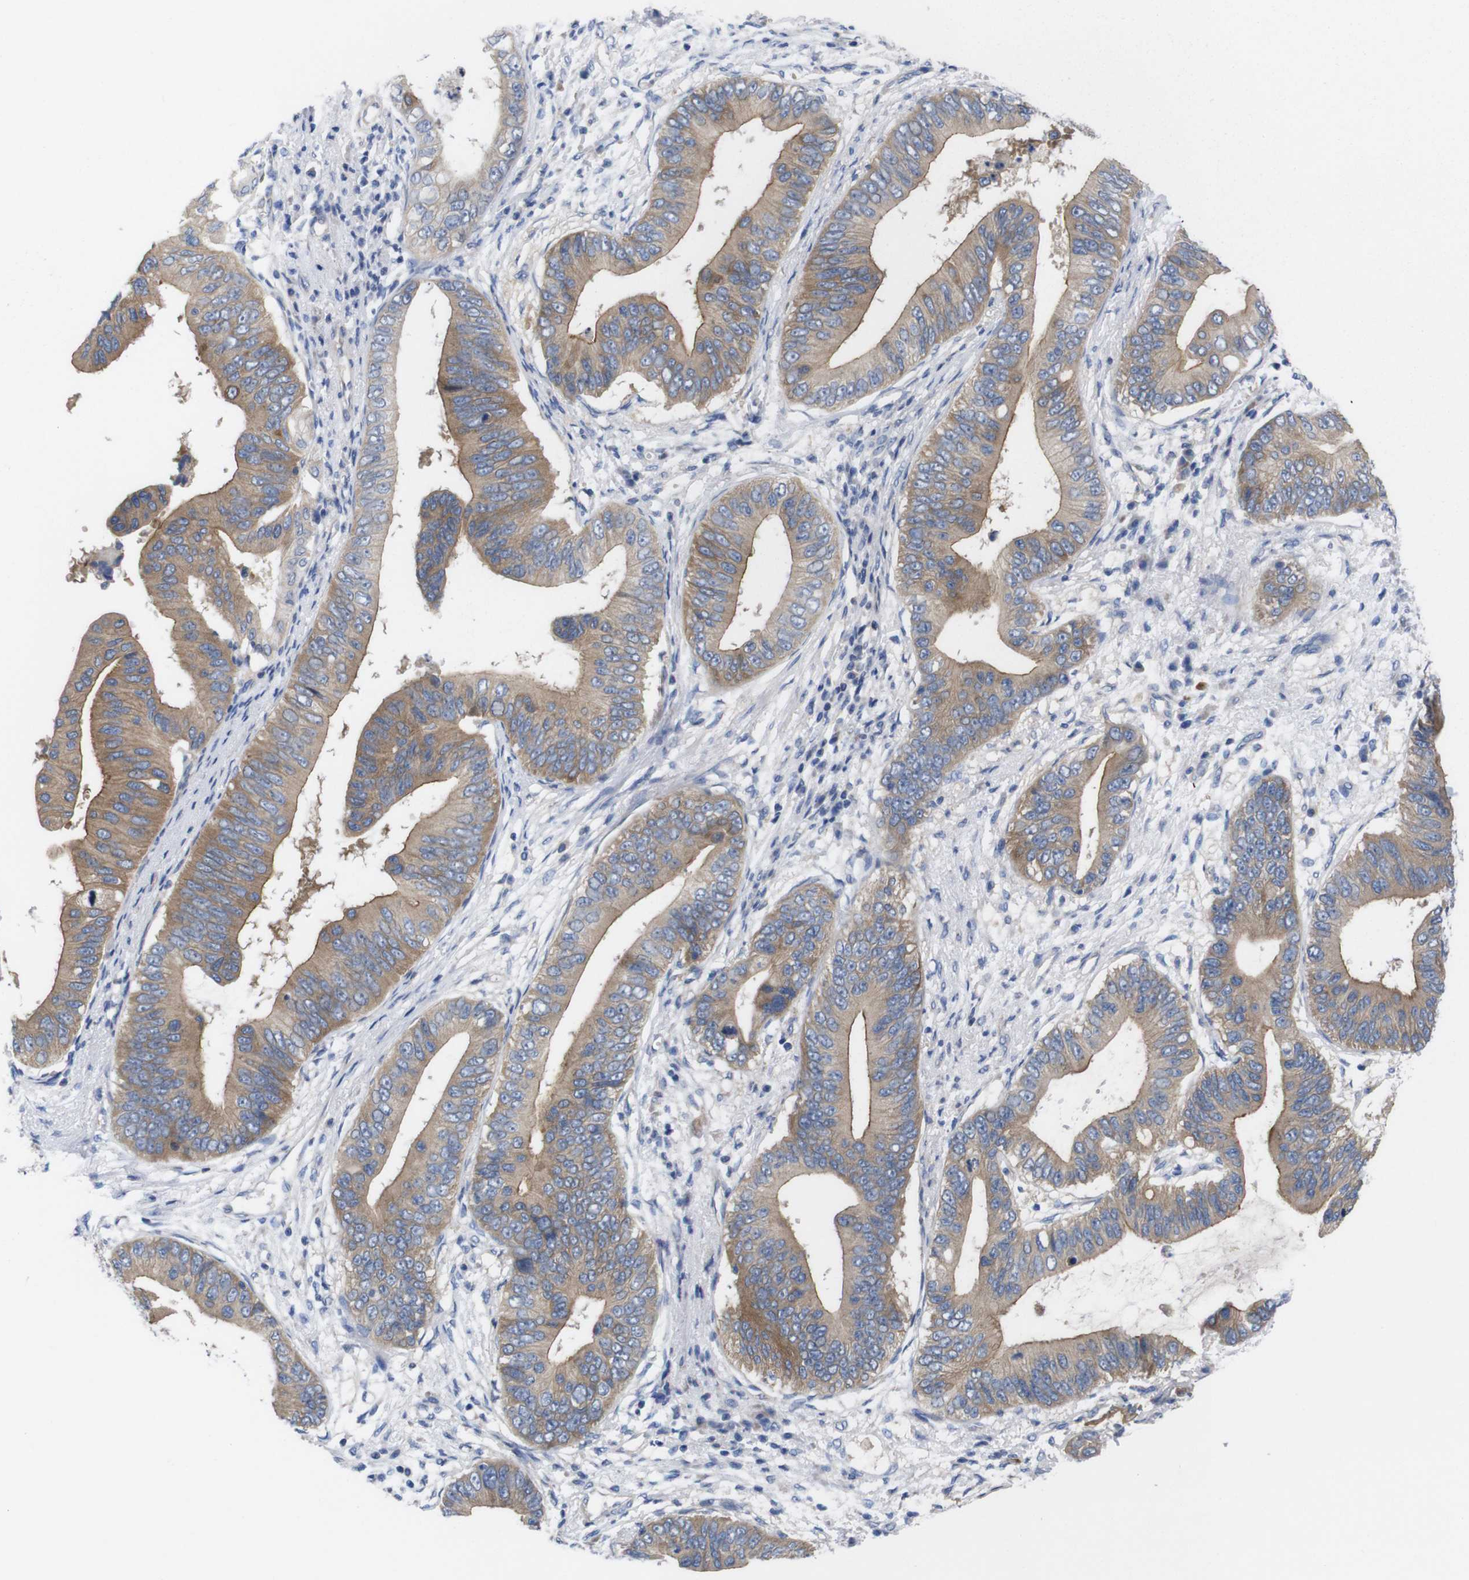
{"staining": {"intensity": "moderate", "quantity": ">75%", "location": "cytoplasmic/membranous"}, "tissue": "pancreatic cancer", "cell_type": "Tumor cells", "image_type": "cancer", "snomed": [{"axis": "morphology", "description": "Adenocarcinoma, NOS"}, {"axis": "topography", "description": "Pancreas"}], "caption": "Protein expression analysis of adenocarcinoma (pancreatic) exhibits moderate cytoplasmic/membranous expression in approximately >75% of tumor cells.", "gene": "USH1C", "patient": {"sex": "male", "age": 77}}